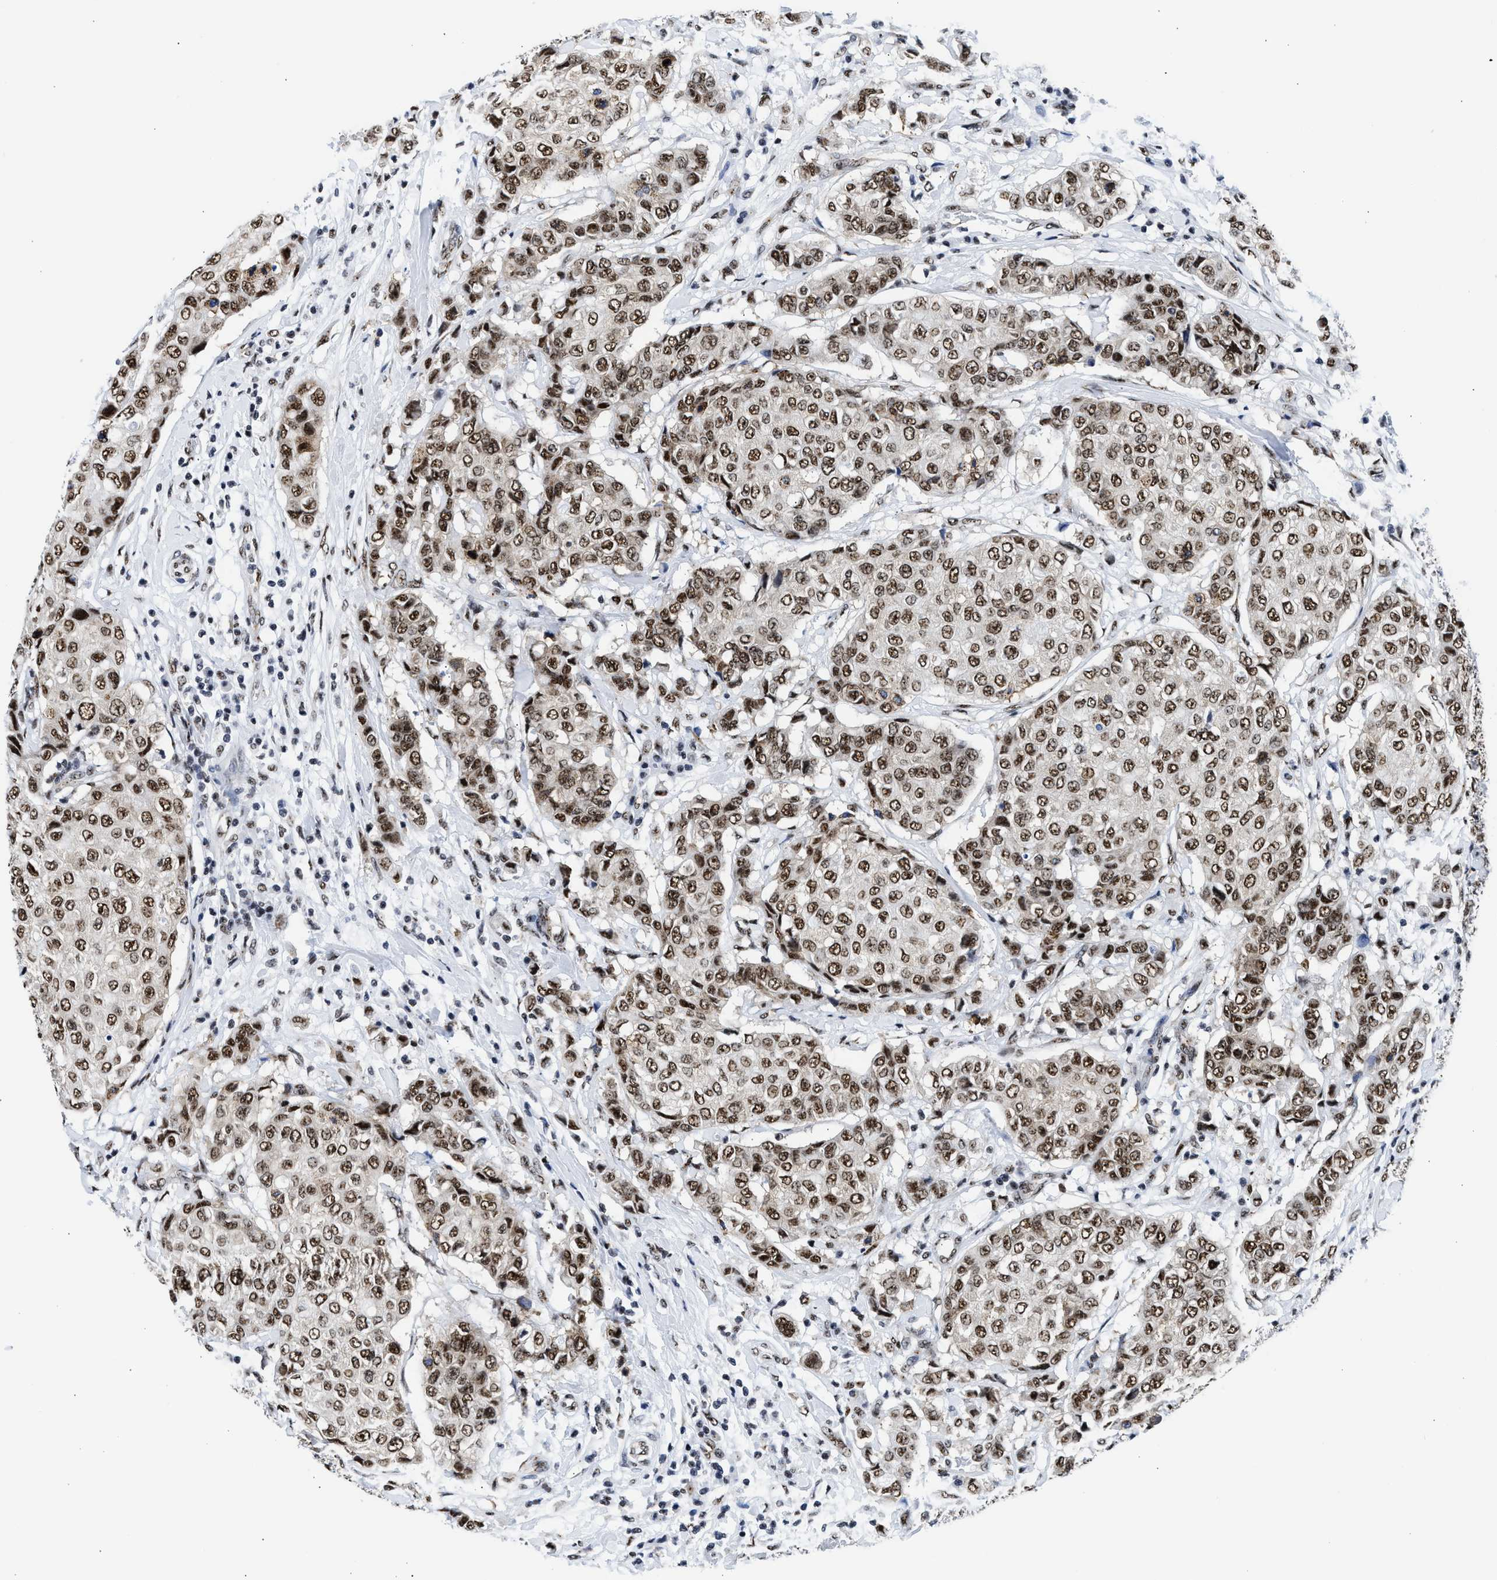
{"staining": {"intensity": "moderate", "quantity": ">75%", "location": "nuclear"}, "tissue": "breast cancer", "cell_type": "Tumor cells", "image_type": "cancer", "snomed": [{"axis": "morphology", "description": "Duct carcinoma"}, {"axis": "topography", "description": "Breast"}], "caption": "Moderate nuclear staining is seen in about >75% of tumor cells in breast cancer.", "gene": "RBM8A", "patient": {"sex": "female", "age": 27}}